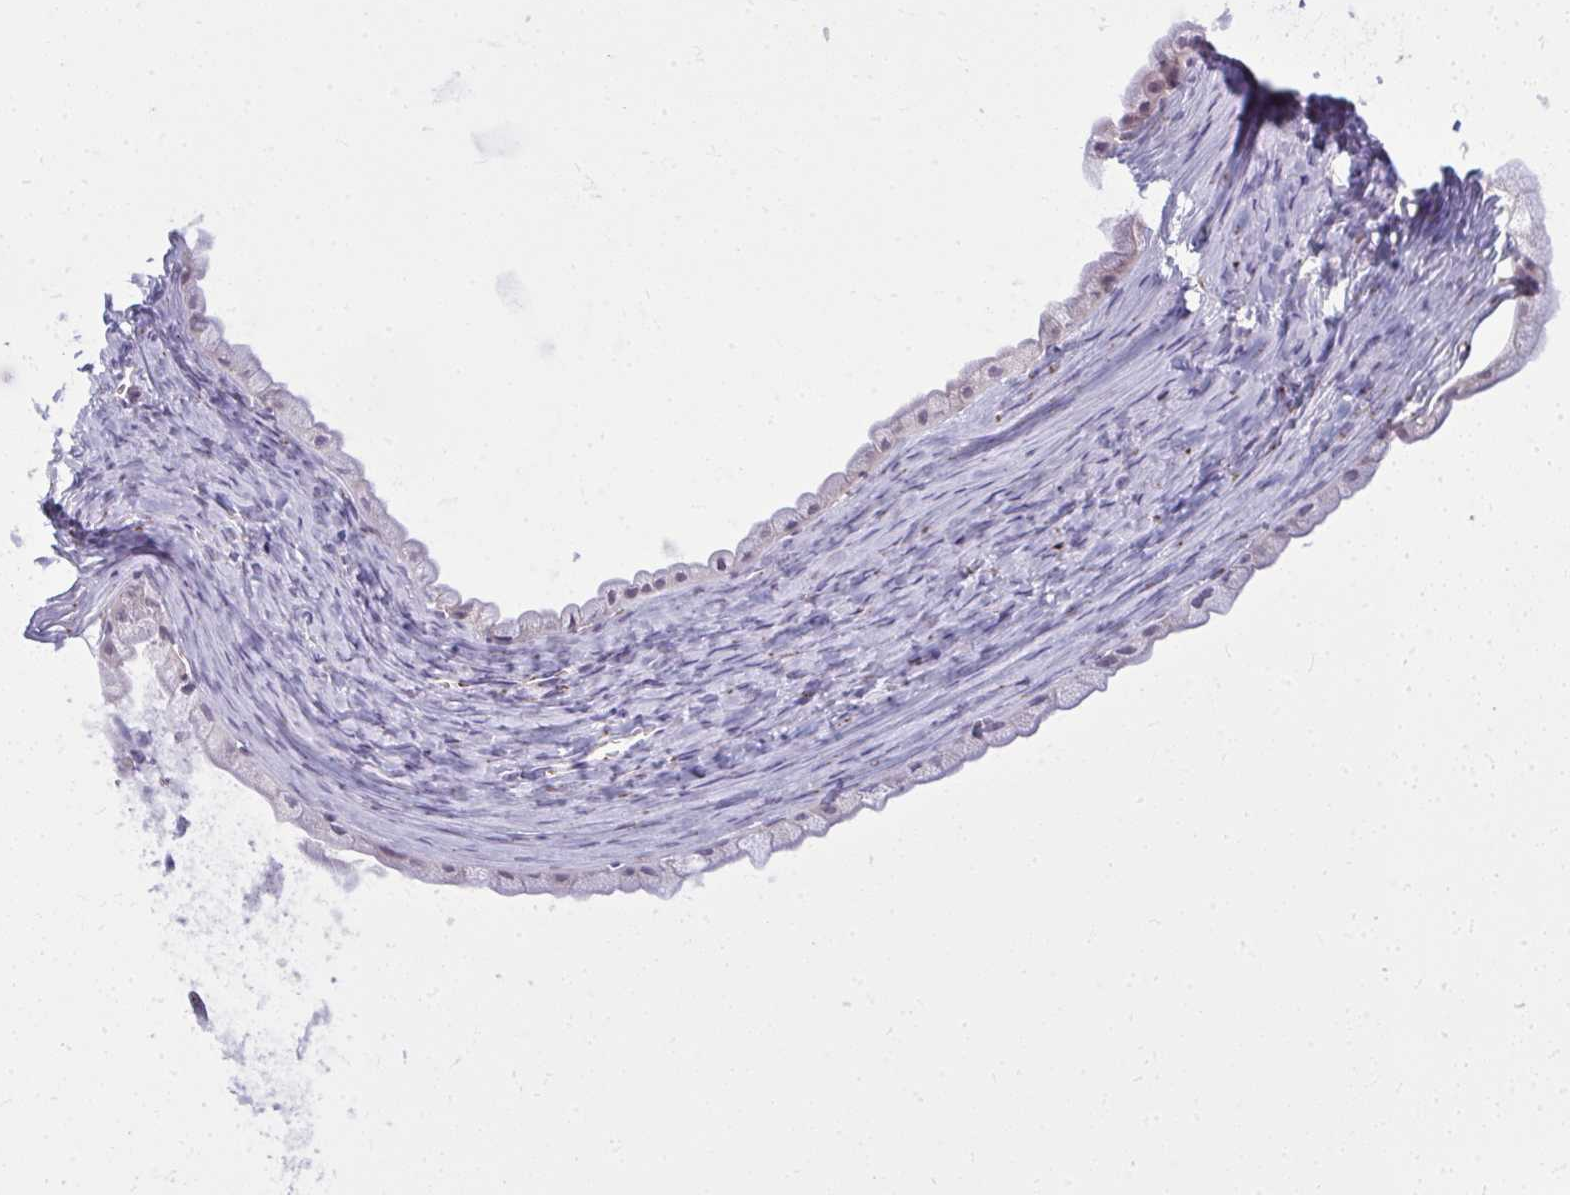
{"staining": {"intensity": "negative", "quantity": "none", "location": "none"}, "tissue": "ovarian cancer", "cell_type": "Tumor cells", "image_type": "cancer", "snomed": [{"axis": "morphology", "description": "Cystadenocarcinoma, mucinous, NOS"}, {"axis": "topography", "description": "Ovary"}], "caption": "Tumor cells show no significant protein staining in ovarian mucinous cystadenocarcinoma.", "gene": "DTX4", "patient": {"sex": "female", "age": 61}}